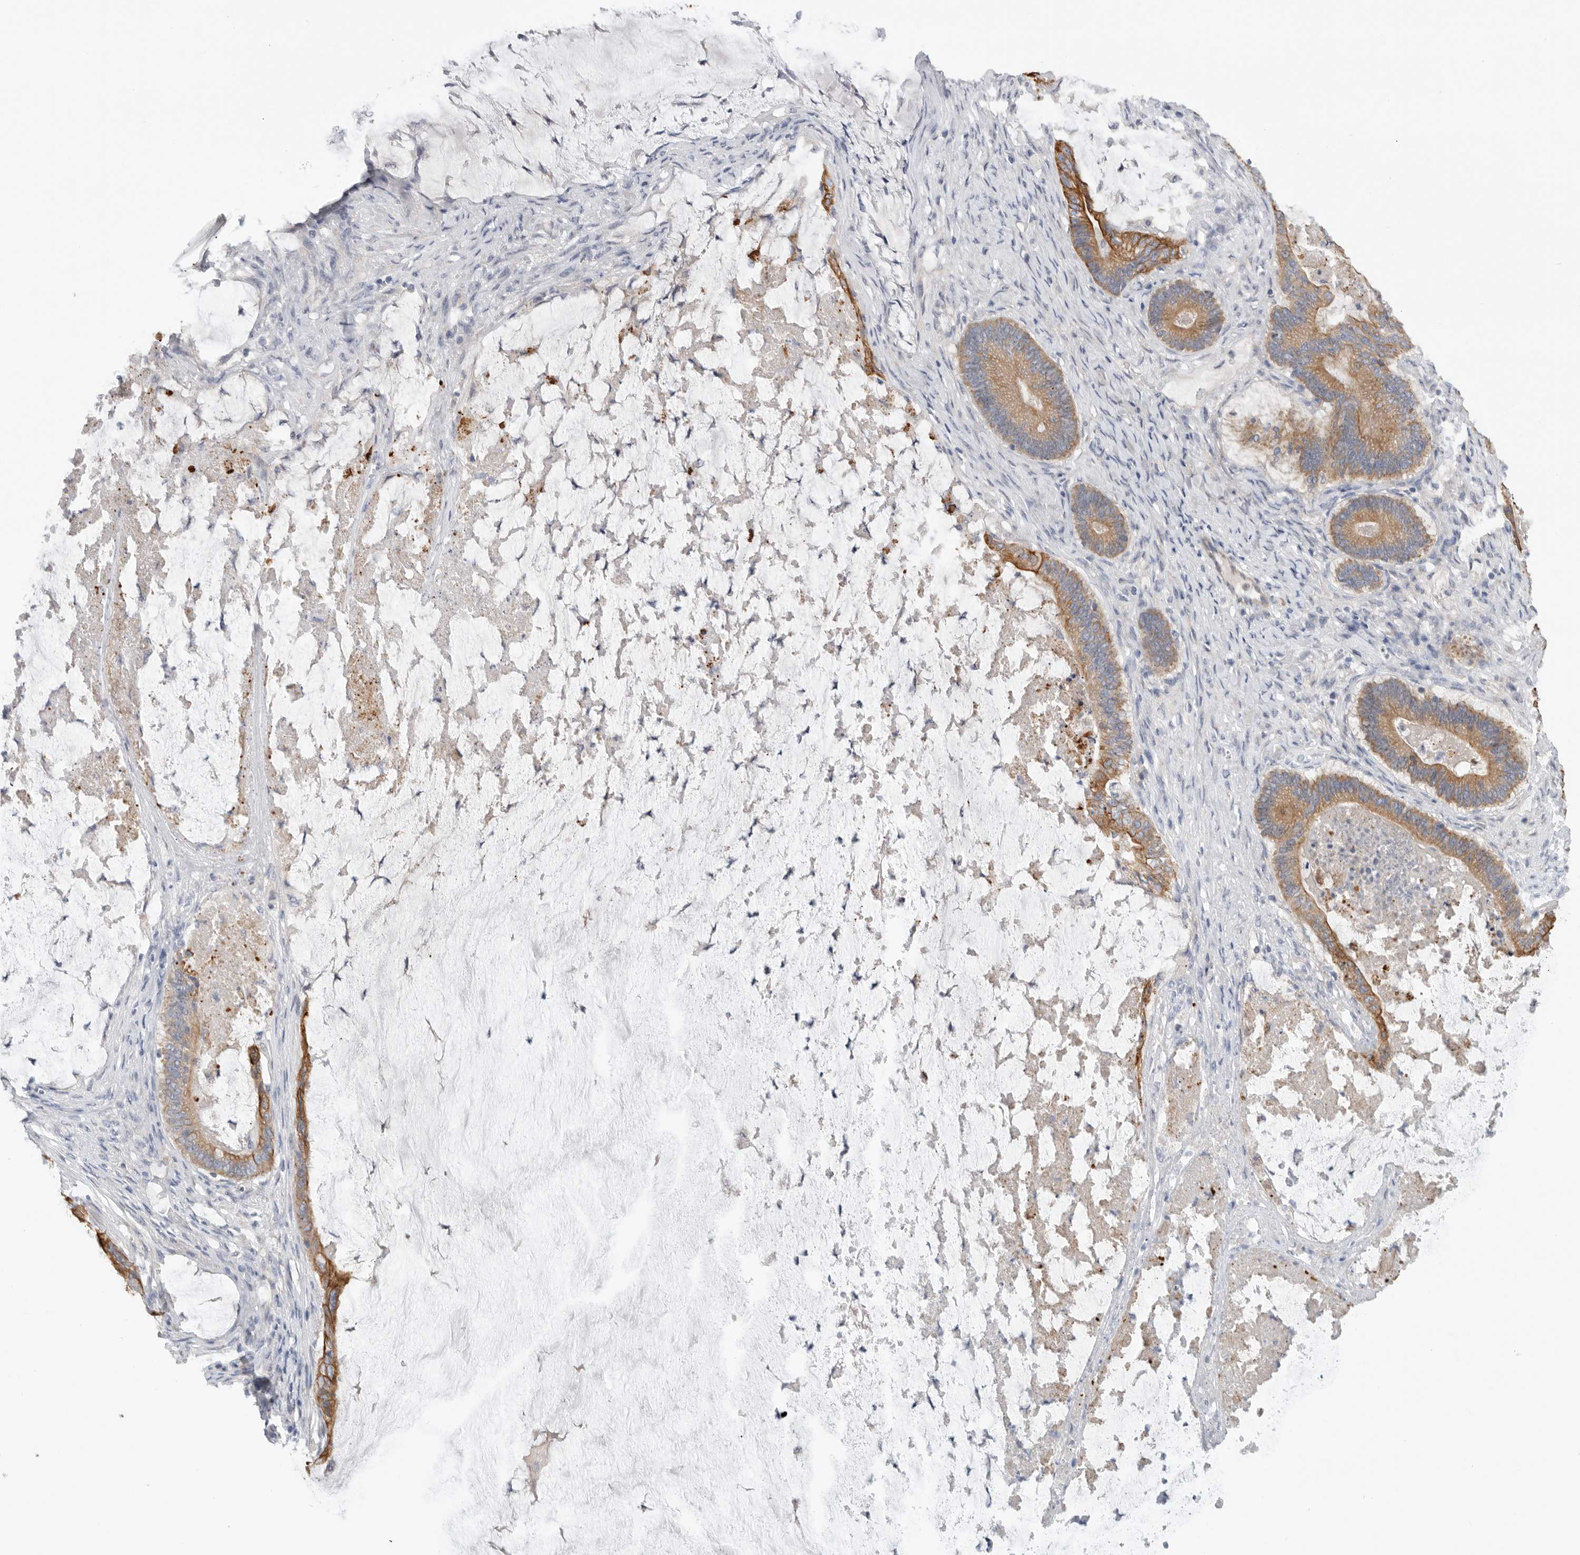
{"staining": {"intensity": "moderate", "quantity": ">75%", "location": "cytoplasmic/membranous"}, "tissue": "ovarian cancer", "cell_type": "Tumor cells", "image_type": "cancer", "snomed": [{"axis": "morphology", "description": "Cystadenocarcinoma, mucinous, NOS"}, {"axis": "topography", "description": "Ovary"}], "caption": "This photomicrograph exhibits immunohistochemistry (IHC) staining of ovarian cancer (mucinous cystadenocarcinoma), with medium moderate cytoplasmic/membranous positivity in about >75% of tumor cells.", "gene": "MTFR1L", "patient": {"sex": "female", "age": 61}}